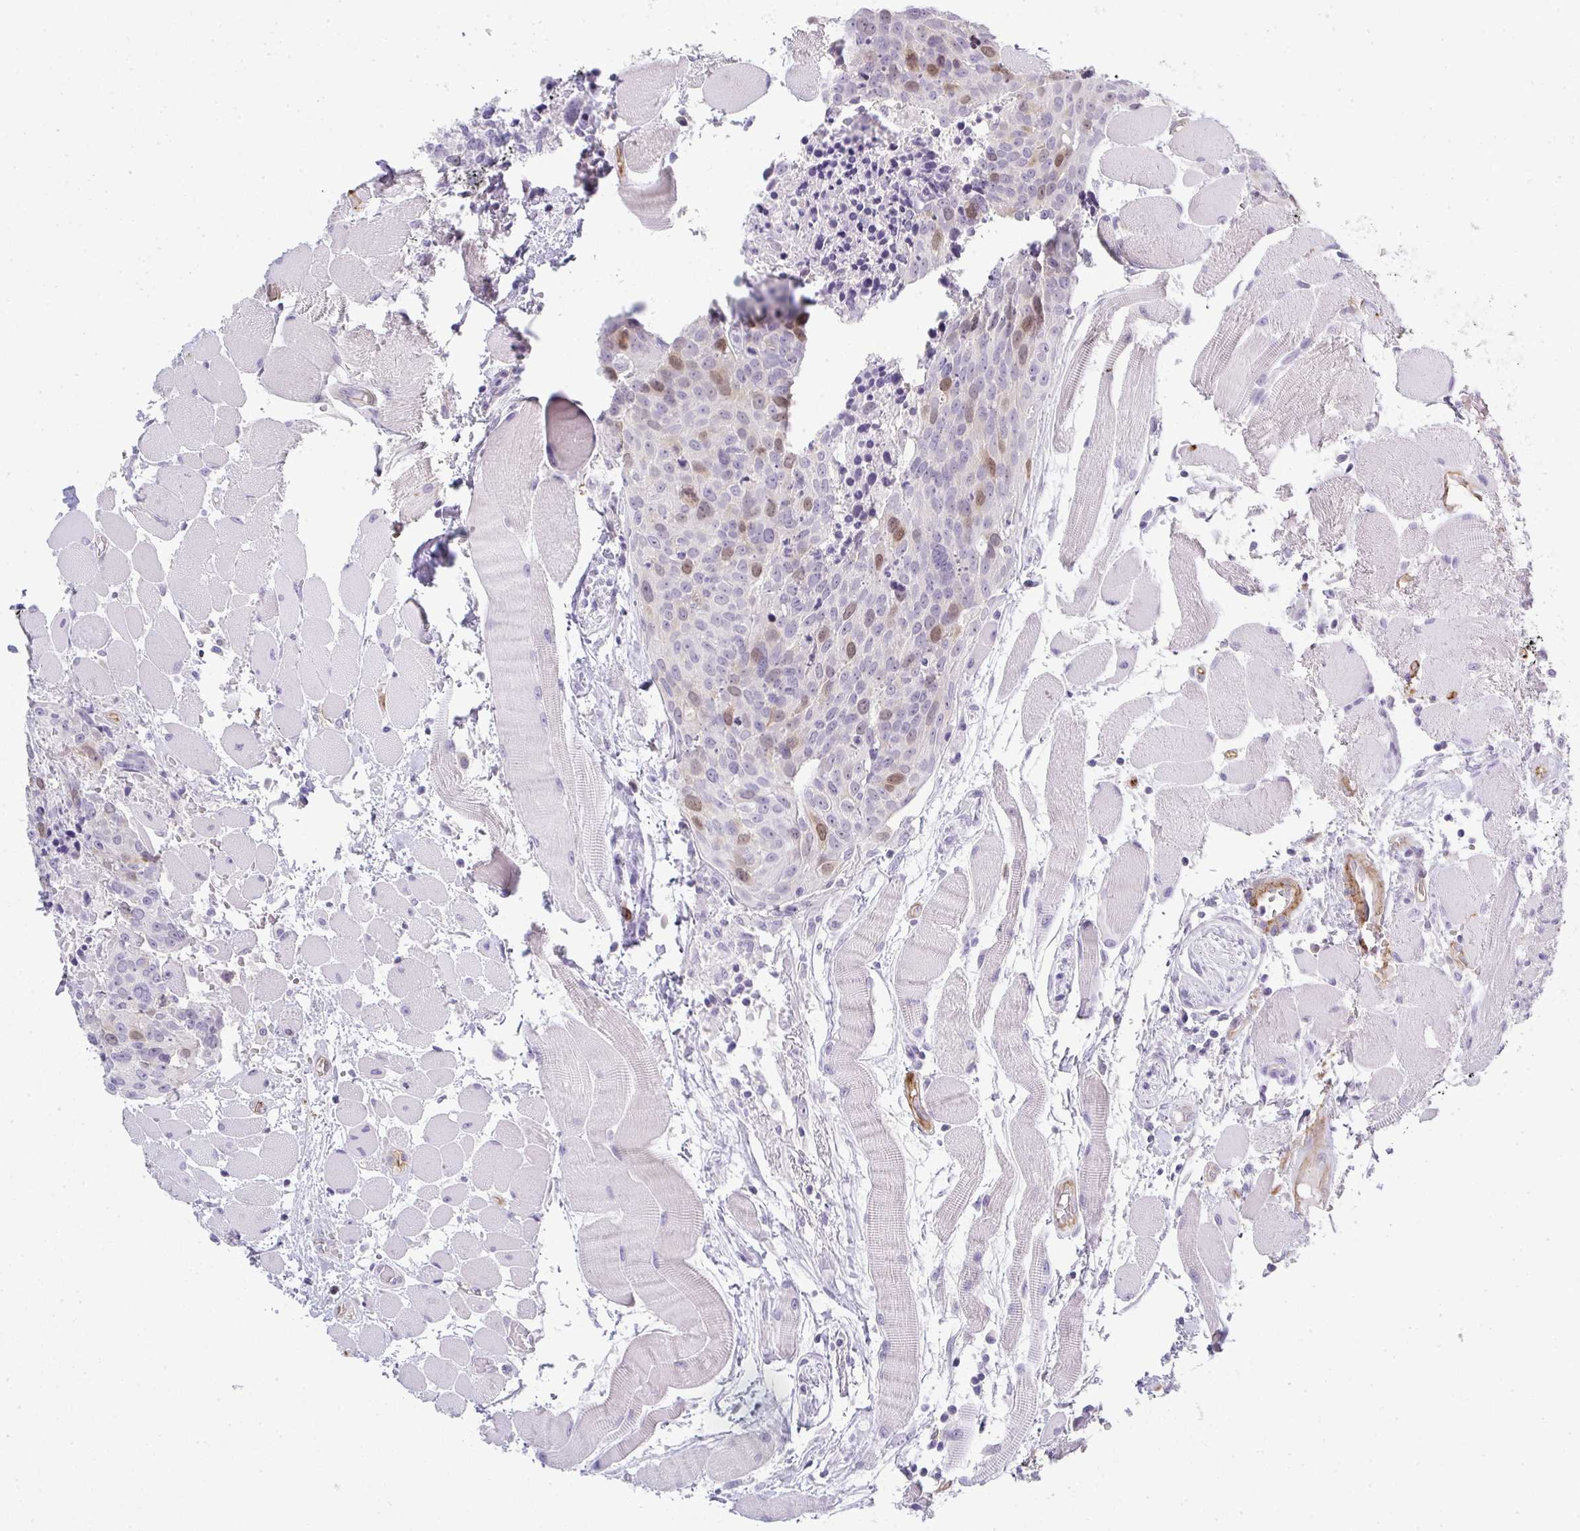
{"staining": {"intensity": "weak", "quantity": "<25%", "location": "nuclear"}, "tissue": "head and neck cancer", "cell_type": "Tumor cells", "image_type": "cancer", "snomed": [{"axis": "morphology", "description": "Squamous cell carcinoma, NOS"}, {"axis": "topography", "description": "Oral tissue"}, {"axis": "topography", "description": "Head-Neck"}], "caption": "Protein analysis of head and neck squamous cell carcinoma shows no significant expression in tumor cells.", "gene": "UBE2S", "patient": {"sex": "male", "age": 64}}